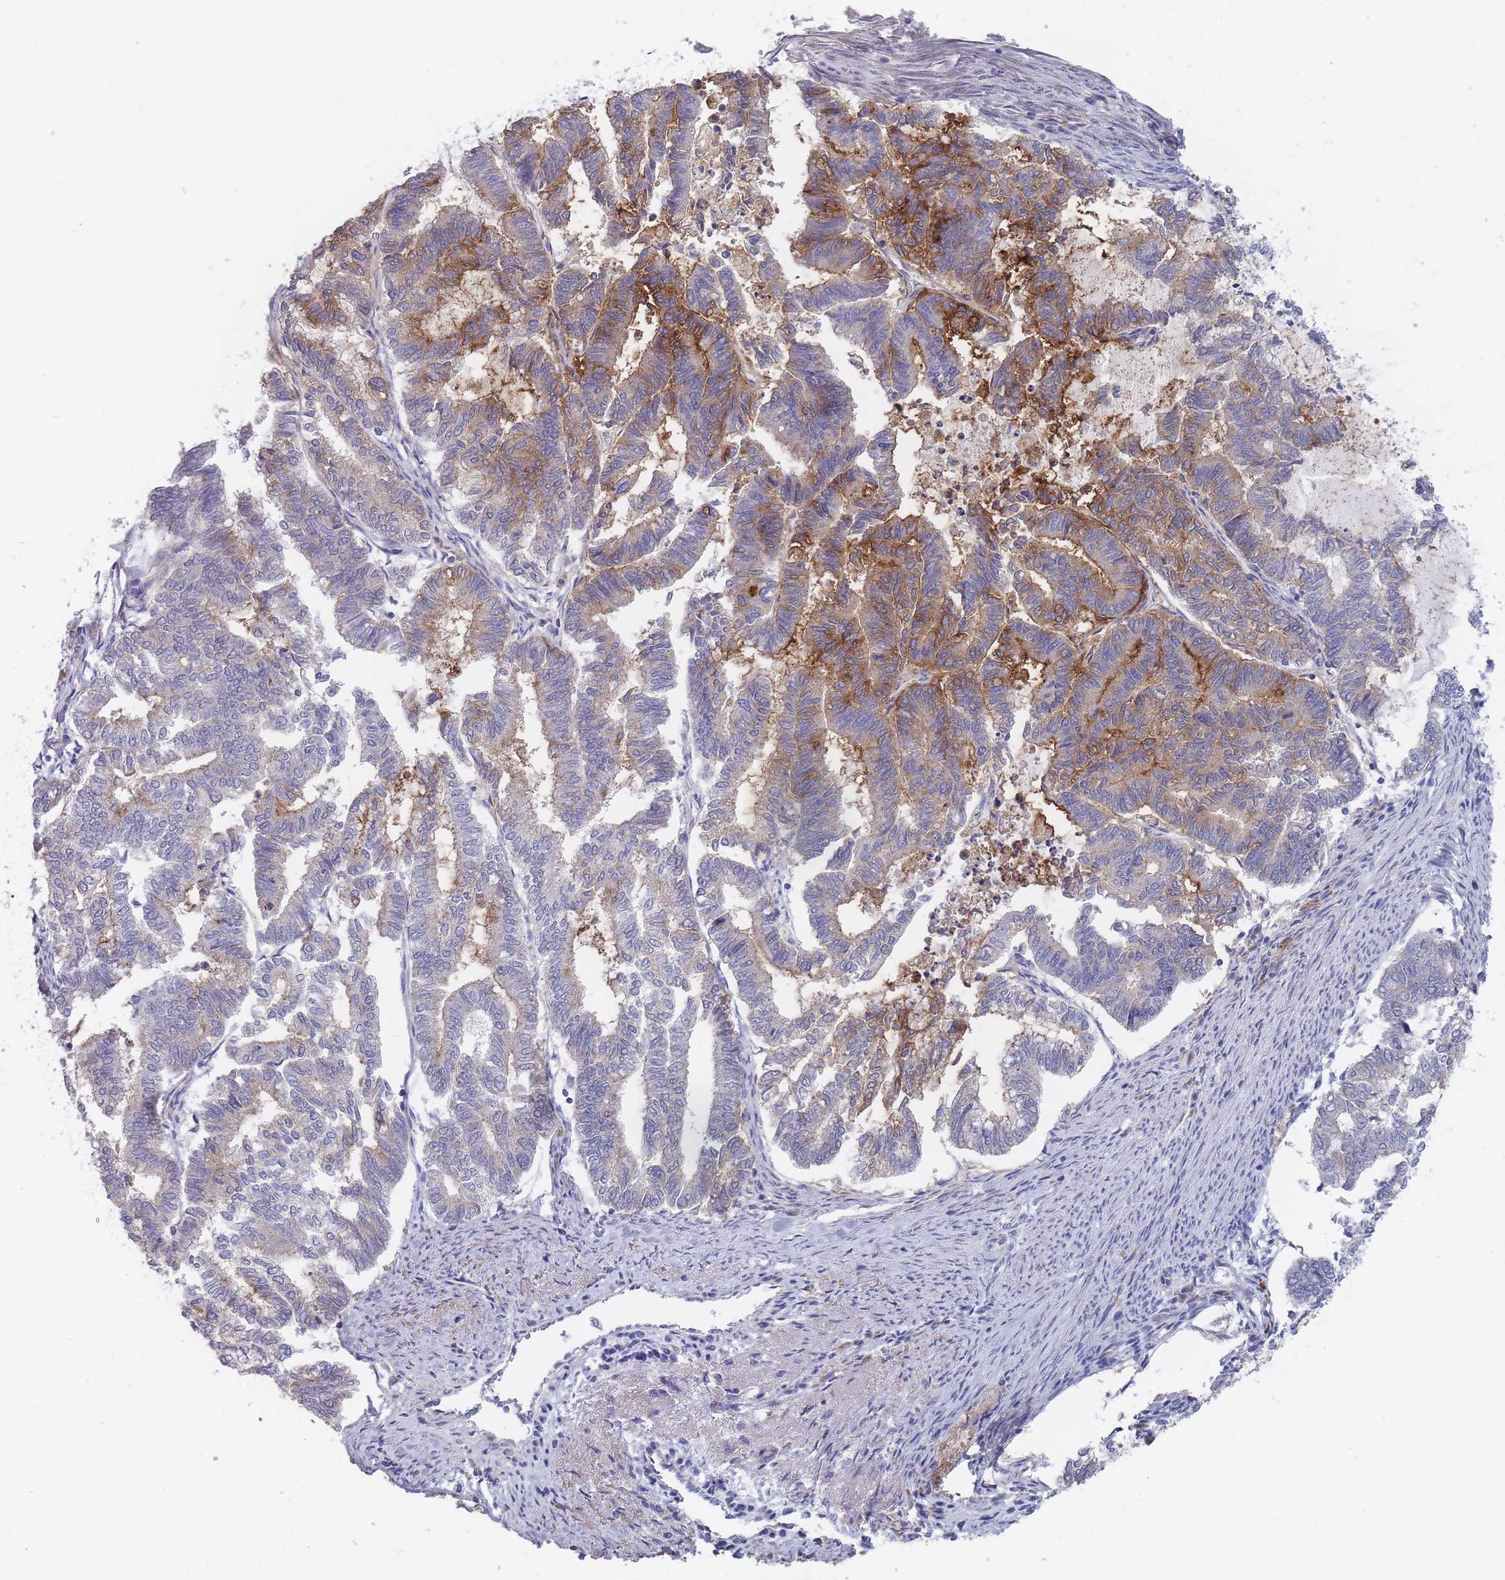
{"staining": {"intensity": "weak", "quantity": "<25%", "location": "cytoplasmic/membranous"}, "tissue": "endometrial cancer", "cell_type": "Tumor cells", "image_type": "cancer", "snomed": [{"axis": "morphology", "description": "Adenocarcinoma, NOS"}, {"axis": "topography", "description": "Endometrium"}], "caption": "Protein analysis of adenocarcinoma (endometrial) displays no significant staining in tumor cells.", "gene": "PIGU", "patient": {"sex": "female", "age": 79}}